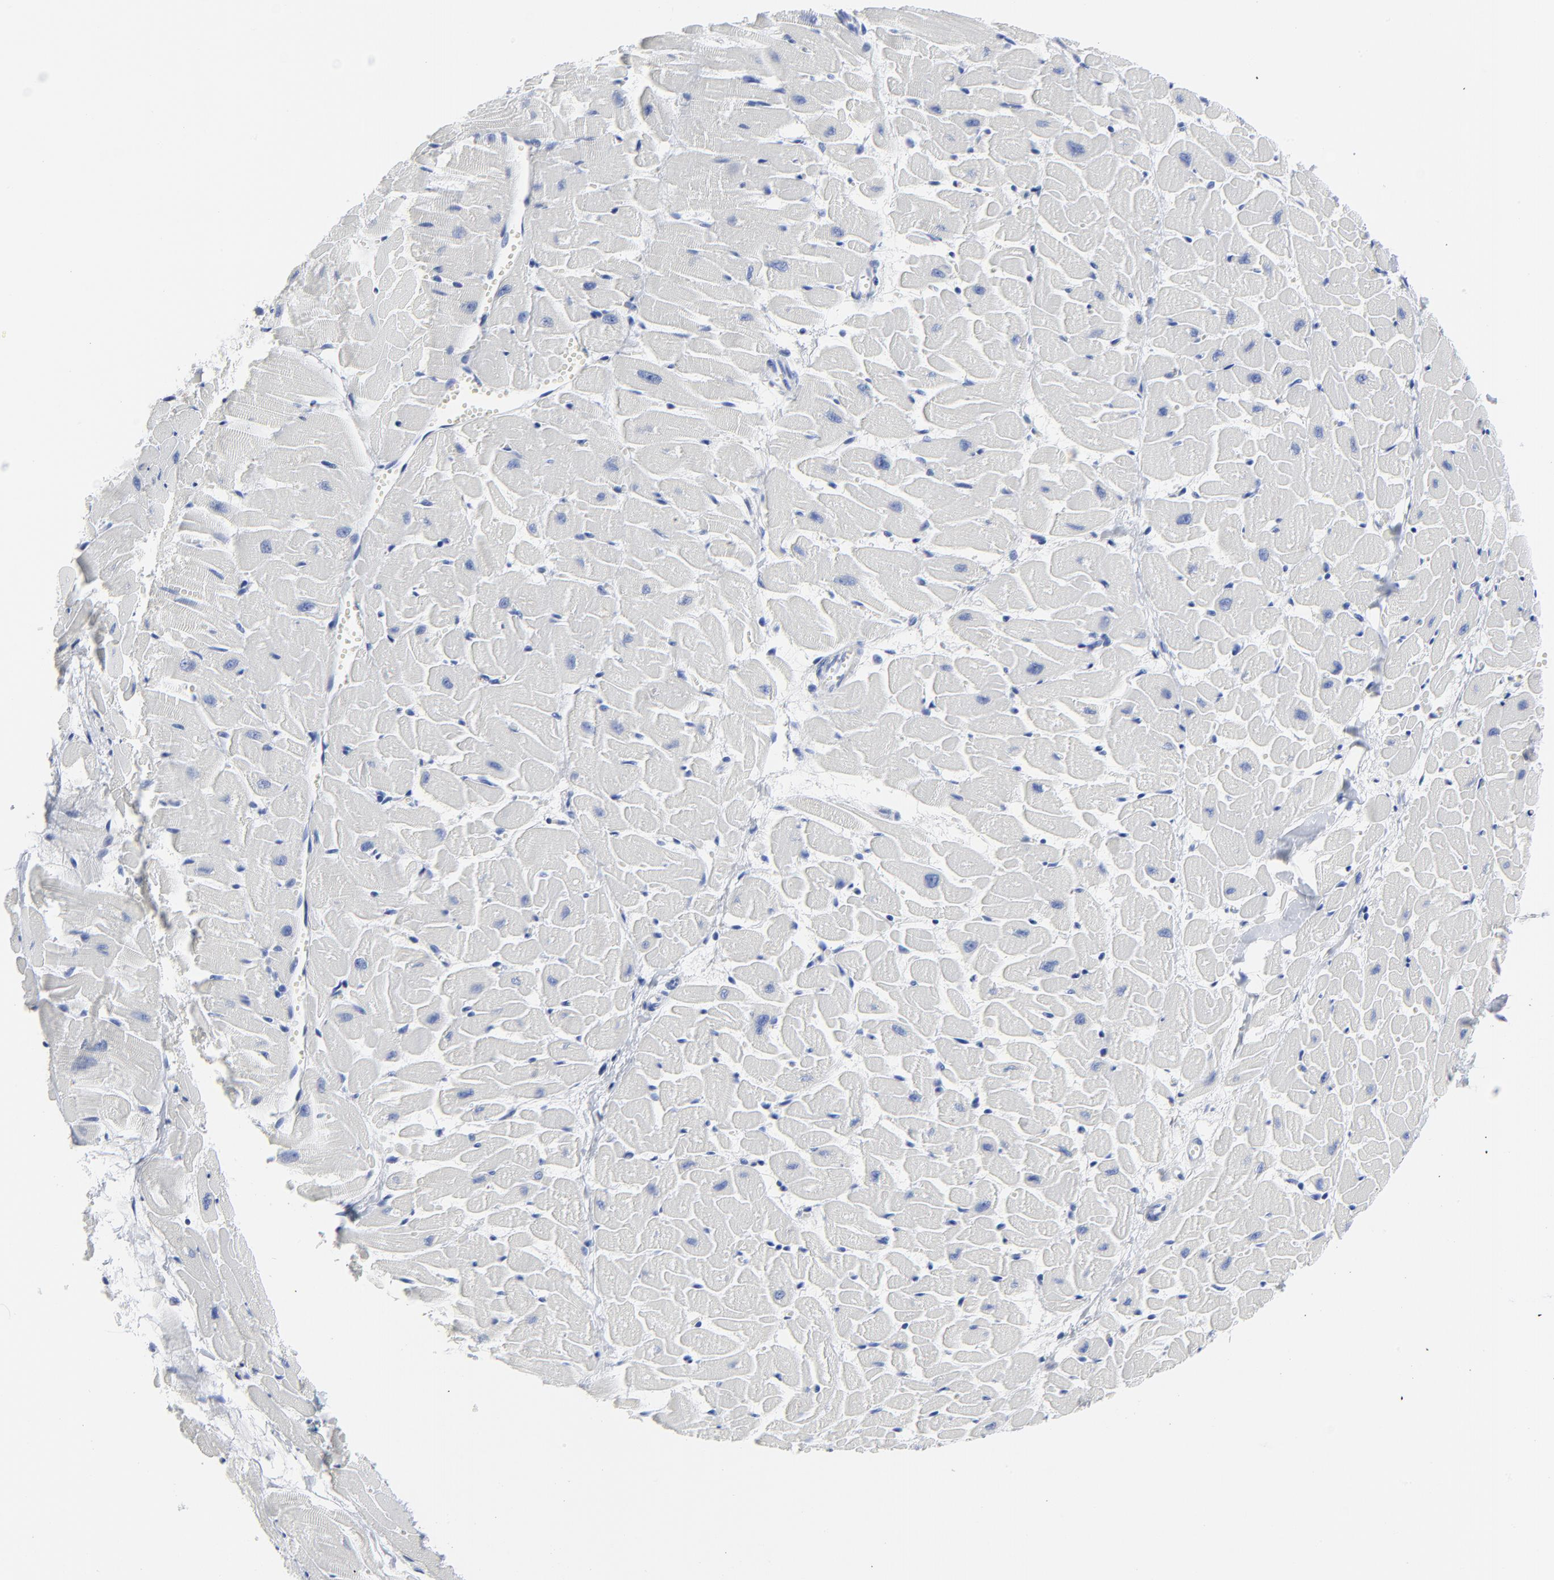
{"staining": {"intensity": "negative", "quantity": "none", "location": "none"}, "tissue": "heart muscle", "cell_type": "Cardiomyocytes", "image_type": "normal", "snomed": [{"axis": "morphology", "description": "Normal tissue, NOS"}, {"axis": "topography", "description": "Heart"}], "caption": "Histopathology image shows no significant protein positivity in cardiomyocytes of unremarkable heart muscle. (Immunohistochemistry (ihc), brightfield microscopy, high magnification).", "gene": "STAT2", "patient": {"sex": "female", "age": 19}}